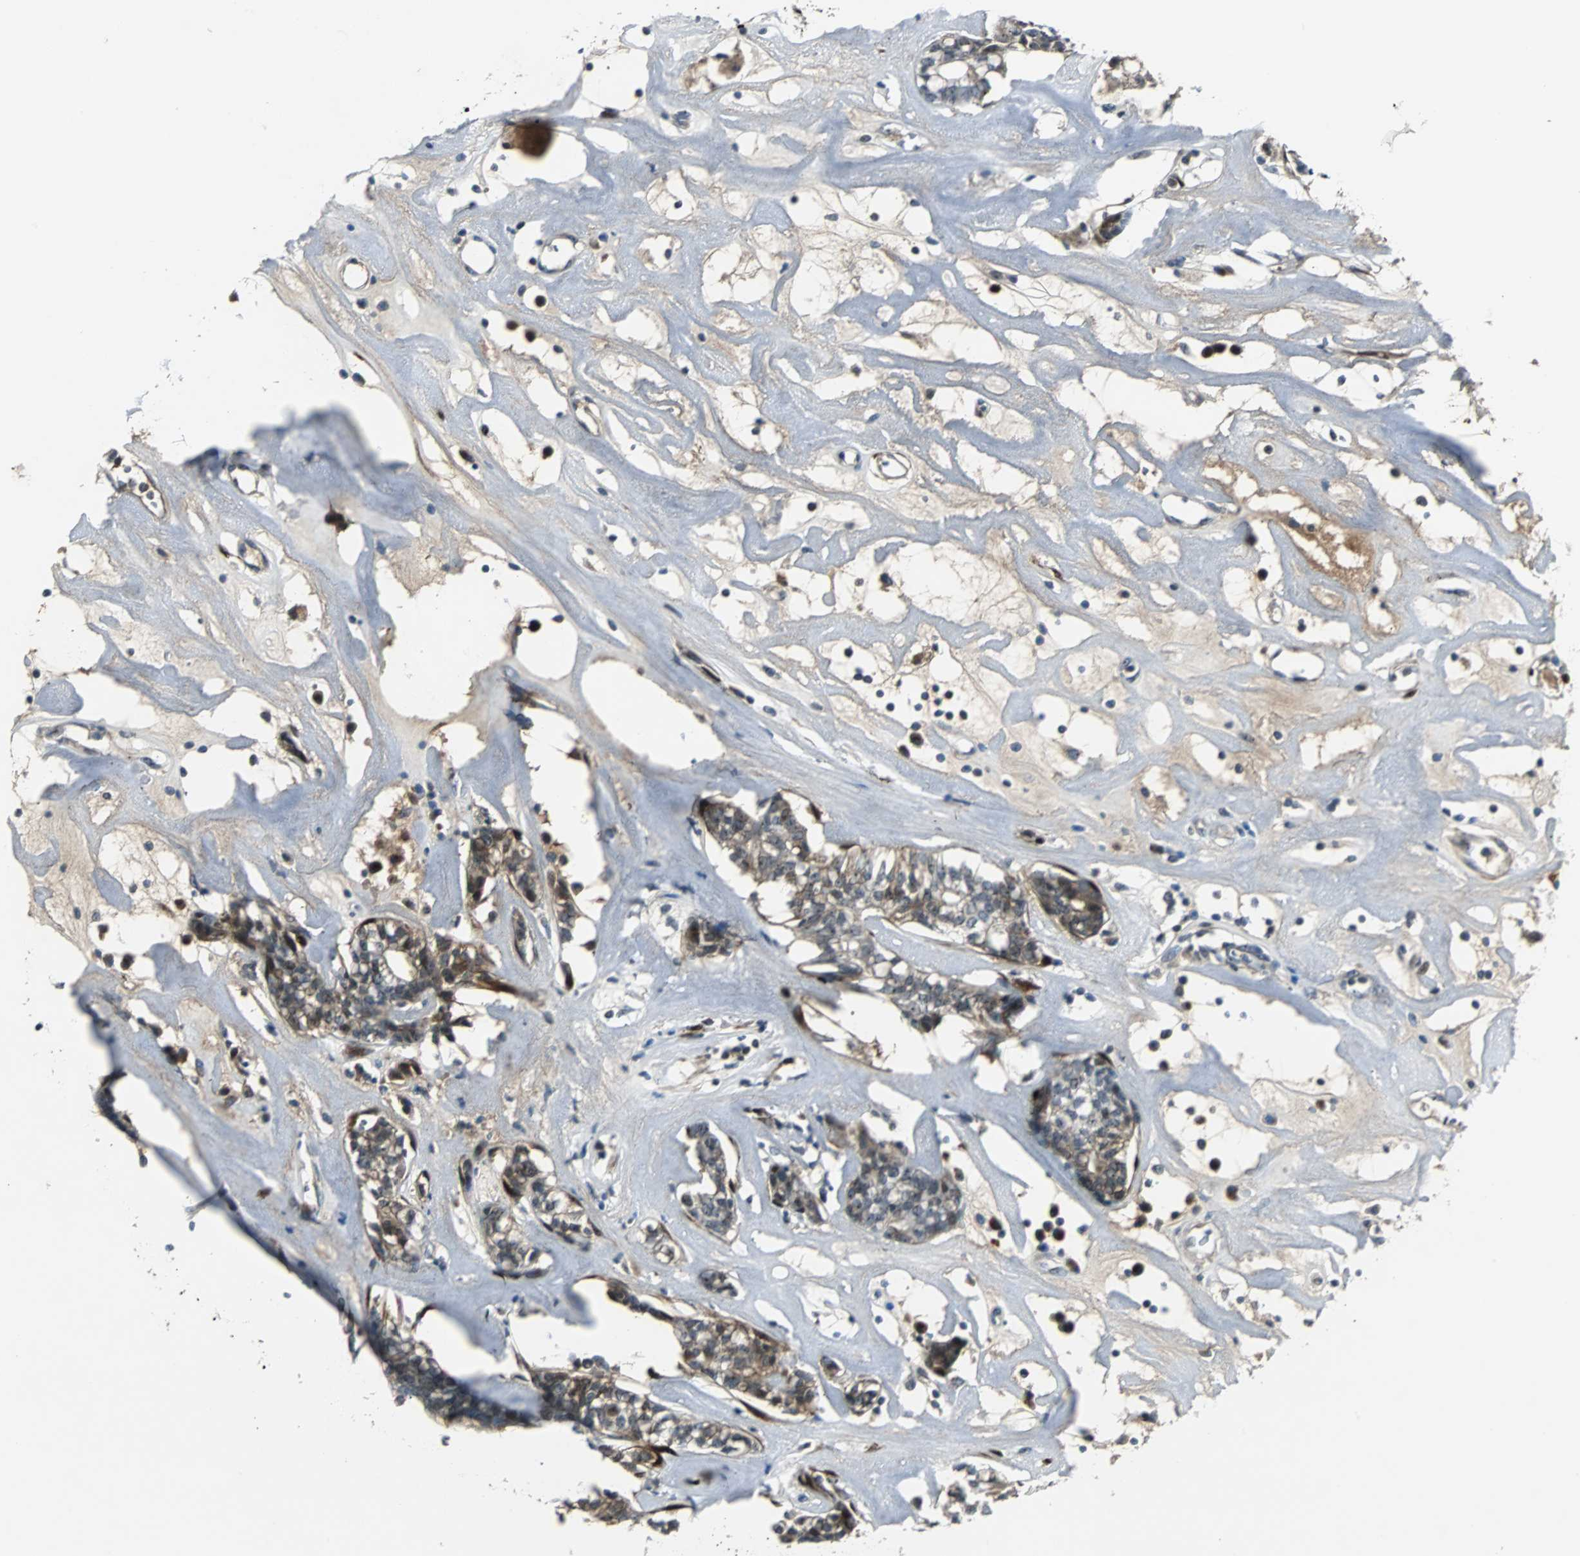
{"staining": {"intensity": "moderate", "quantity": "25%-75%", "location": "cytoplasmic/membranous"}, "tissue": "head and neck cancer", "cell_type": "Tumor cells", "image_type": "cancer", "snomed": [{"axis": "morphology", "description": "Adenocarcinoma, NOS"}, {"axis": "topography", "description": "Salivary gland"}, {"axis": "topography", "description": "Head-Neck"}], "caption": "DAB immunohistochemical staining of head and neck adenocarcinoma displays moderate cytoplasmic/membranous protein expression in approximately 25%-75% of tumor cells. (brown staining indicates protein expression, while blue staining denotes nuclei).", "gene": "FHL2", "patient": {"sex": "female", "age": 65}}